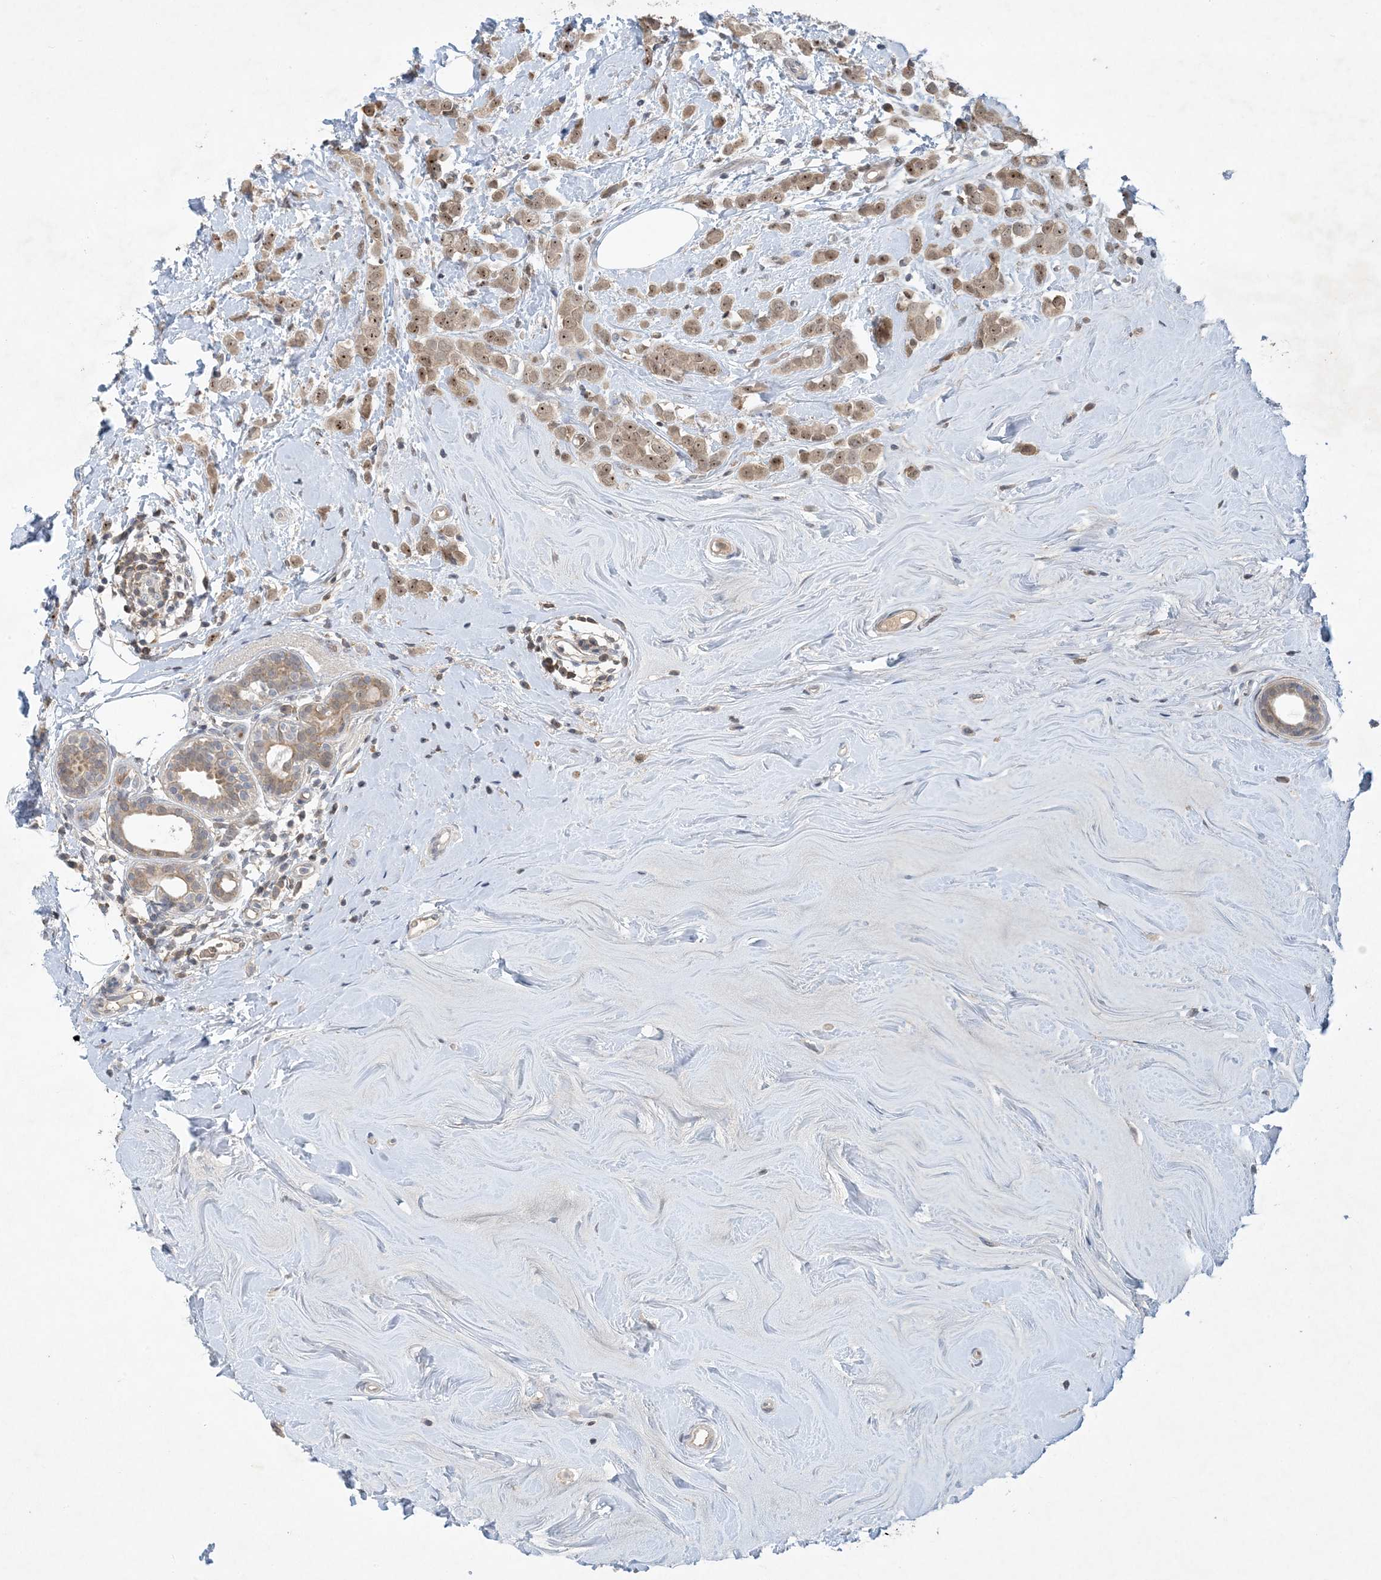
{"staining": {"intensity": "moderate", "quantity": ">75%", "location": "cytoplasmic/membranous,nuclear"}, "tissue": "breast cancer", "cell_type": "Tumor cells", "image_type": "cancer", "snomed": [{"axis": "morphology", "description": "Lobular carcinoma"}, {"axis": "topography", "description": "Breast"}], "caption": "IHC (DAB (3,3'-diaminobenzidine)) staining of human breast lobular carcinoma displays moderate cytoplasmic/membranous and nuclear protein expression in approximately >75% of tumor cells.", "gene": "UBE2E1", "patient": {"sex": "female", "age": 47}}